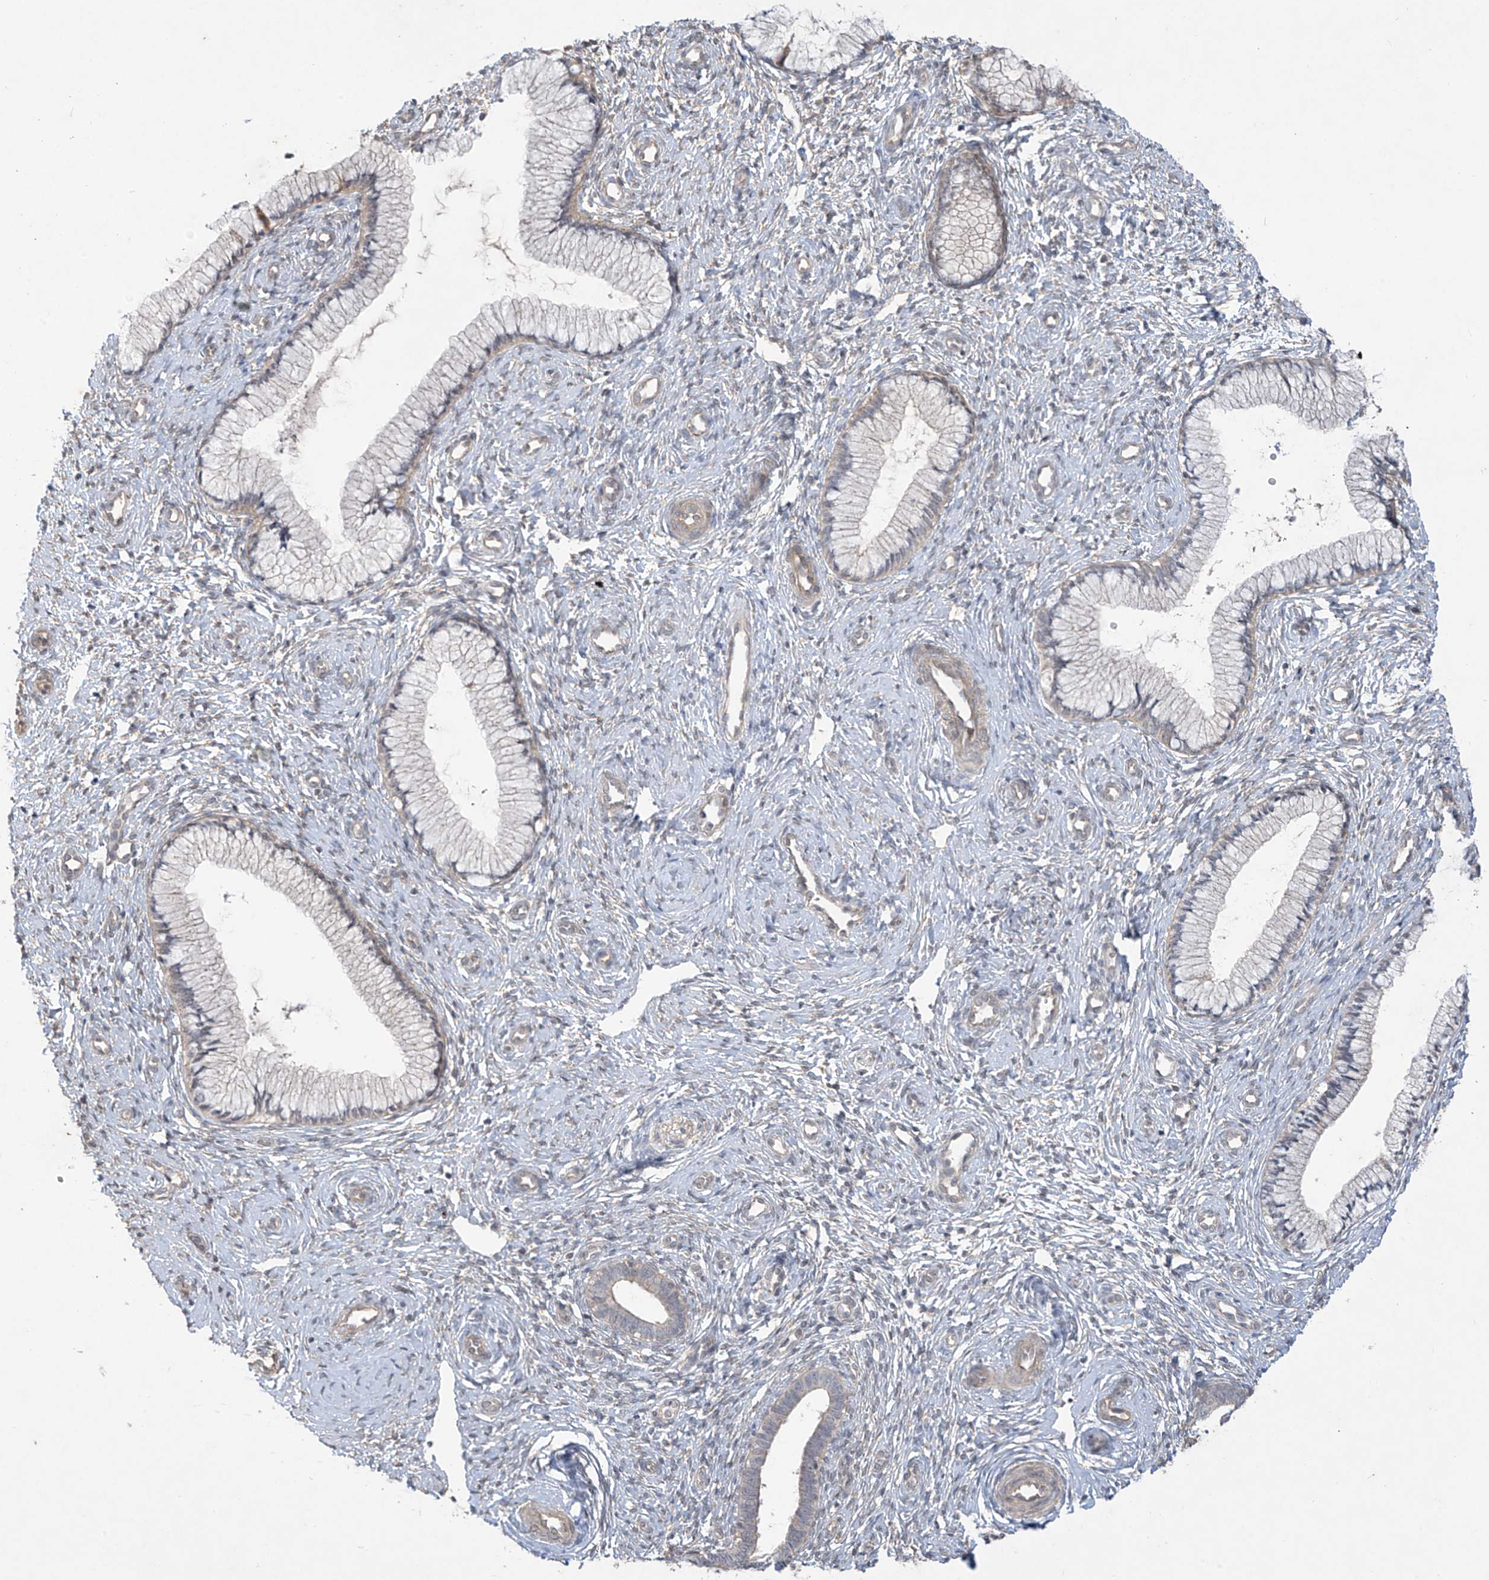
{"staining": {"intensity": "weak", "quantity": "<25%", "location": "cytoplasmic/membranous"}, "tissue": "cervix", "cell_type": "Glandular cells", "image_type": "normal", "snomed": [{"axis": "morphology", "description": "Normal tissue, NOS"}, {"axis": "topography", "description": "Cervix"}], "caption": "High power microscopy micrograph of an immunohistochemistry (IHC) photomicrograph of benign cervix, revealing no significant staining in glandular cells.", "gene": "DGKQ", "patient": {"sex": "female", "age": 27}}